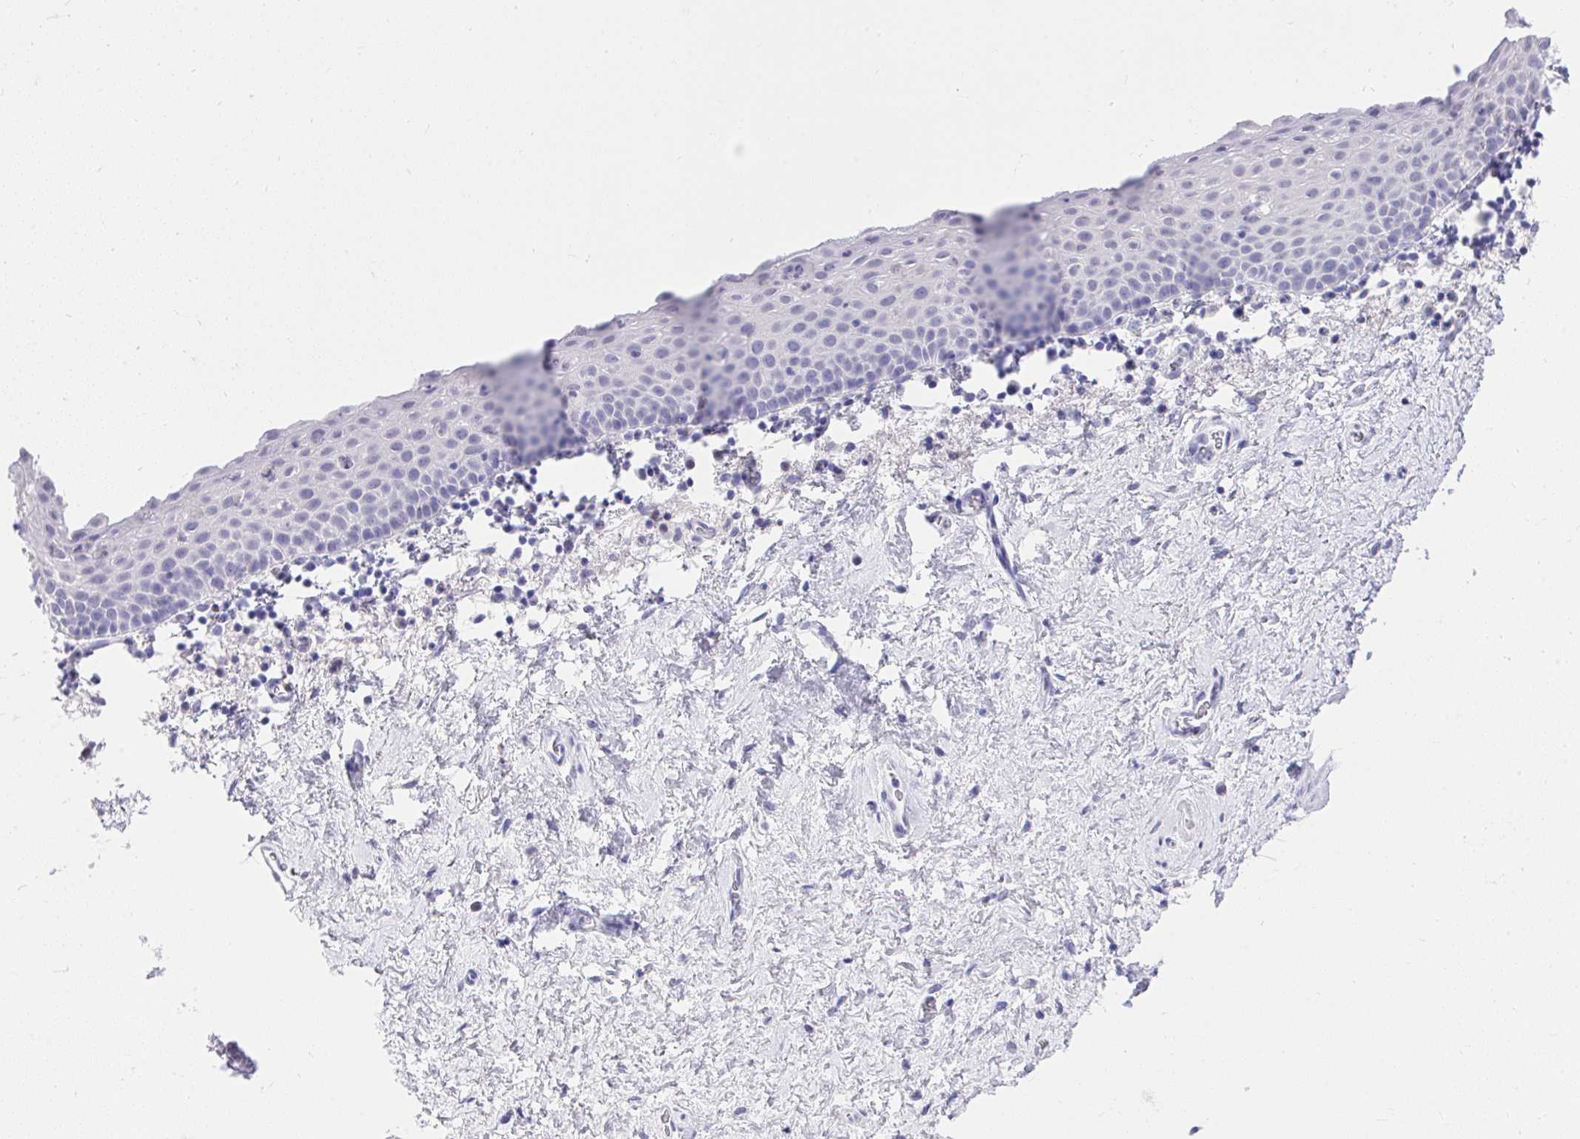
{"staining": {"intensity": "negative", "quantity": "none", "location": "none"}, "tissue": "vagina", "cell_type": "Squamous epithelial cells", "image_type": "normal", "snomed": [{"axis": "morphology", "description": "Normal tissue, NOS"}, {"axis": "topography", "description": "Vagina"}], "caption": "A histopathology image of vagina stained for a protein displays no brown staining in squamous epithelial cells. (DAB (3,3'-diaminobenzidine) immunohistochemistry, high magnification).", "gene": "MS4A12", "patient": {"sex": "female", "age": 61}}